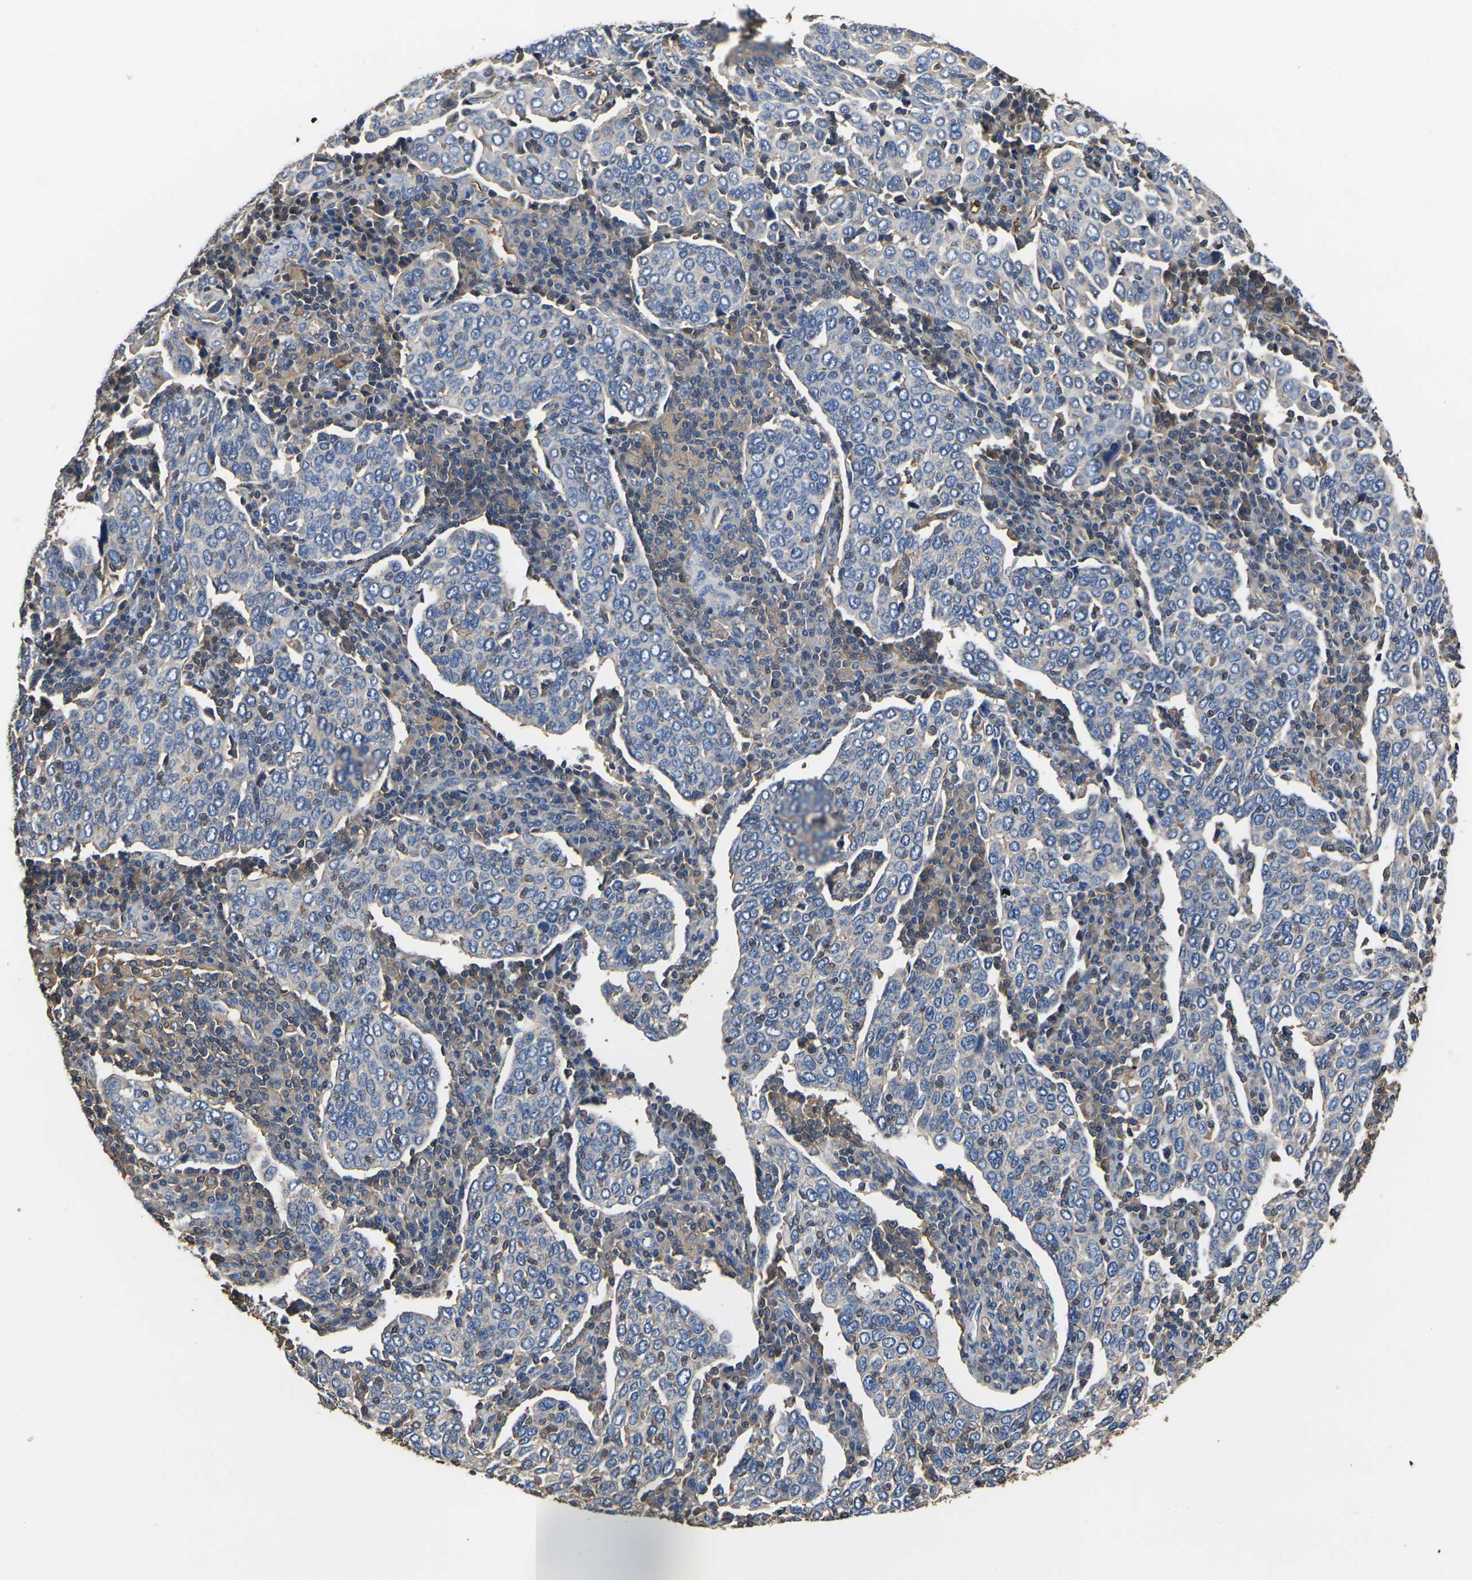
{"staining": {"intensity": "negative", "quantity": "none", "location": "none"}, "tissue": "cervical cancer", "cell_type": "Tumor cells", "image_type": "cancer", "snomed": [{"axis": "morphology", "description": "Squamous cell carcinoma, NOS"}, {"axis": "topography", "description": "Cervix"}], "caption": "A photomicrograph of cervical squamous cell carcinoma stained for a protein shows no brown staining in tumor cells.", "gene": "HSPG2", "patient": {"sex": "female", "age": 40}}